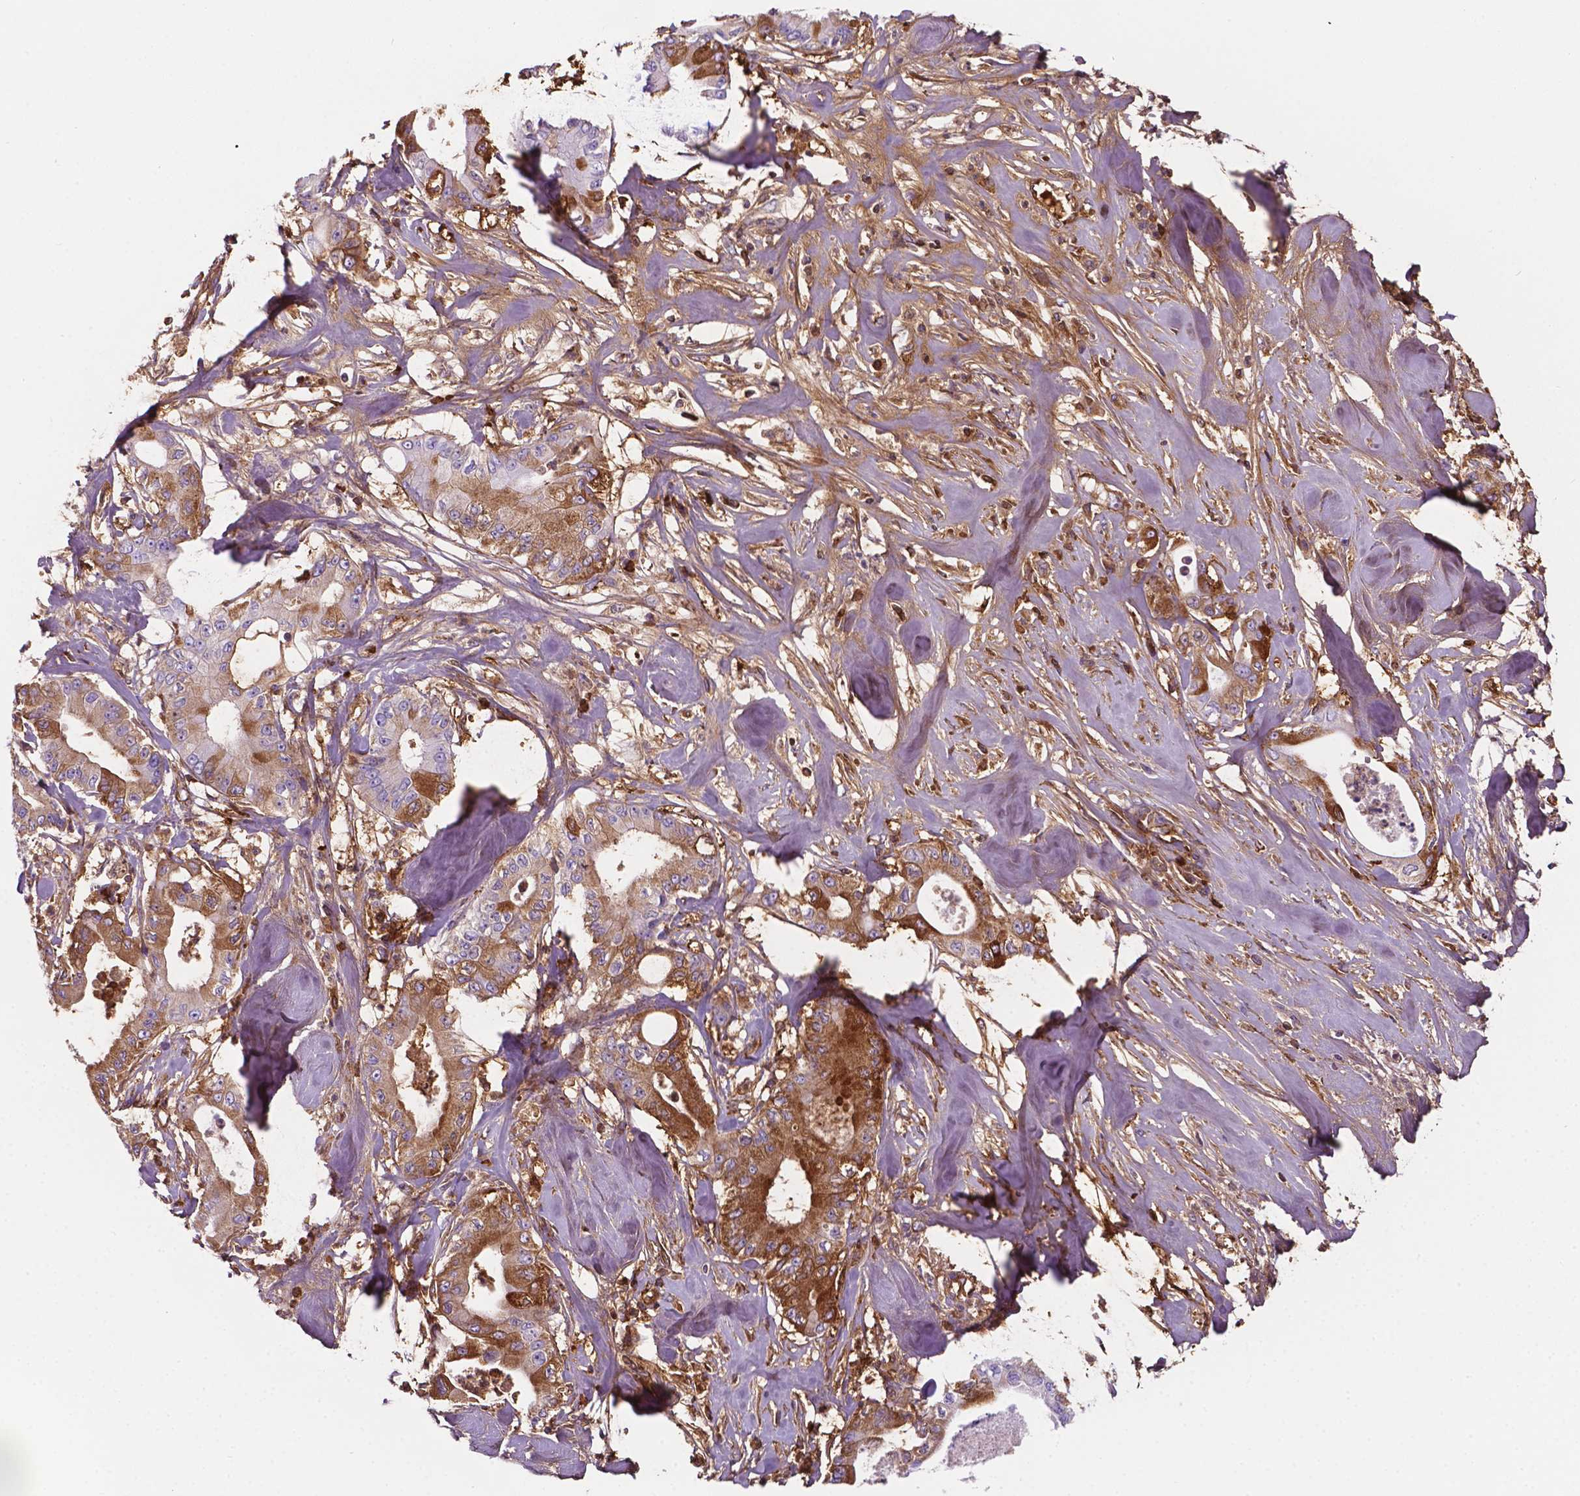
{"staining": {"intensity": "moderate", "quantity": "25%-75%", "location": "cytoplasmic/membranous"}, "tissue": "pancreatic cancer", "cell_type": "Tumor cells", "image_type": "cancer", "snomed": [{"axis": "morphology", "description": "Adenocarcinoma, NOS"}, {"axis": "topography", "description": "Pancreas"}], "caption": "About 25%-75% of tumor cells in adenocarcinoma (pancreatic) exhibit moderate cytoplasmic/membranous protein expression as visualized by brown immunohistochemical staining.", "gene": "DCN", "patient": {"sex": "male", "age": 71}}